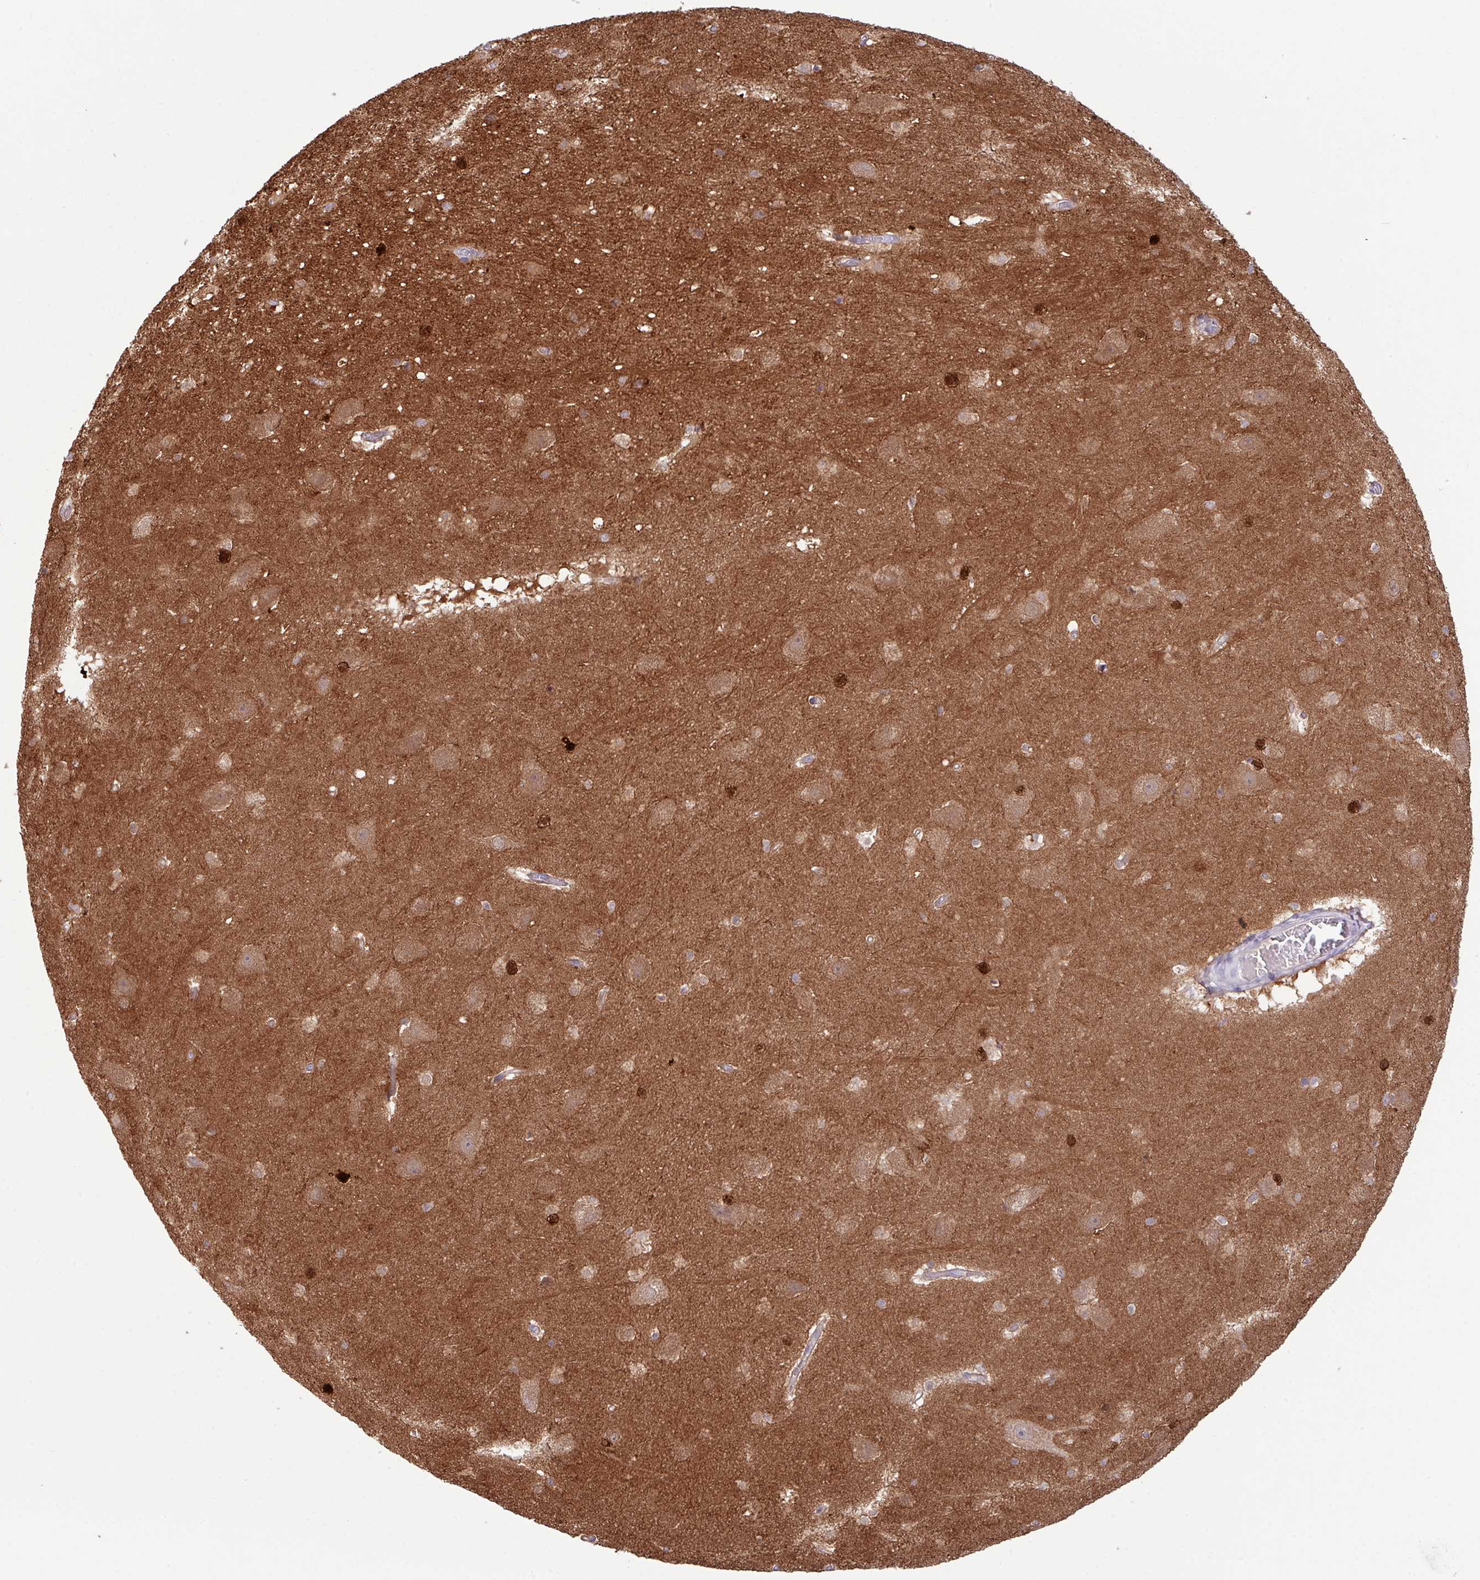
{"staining": {"intensity": "strong", "quantity": "<25%", "location": "cytoplasmic/membranous,nuclear"}, "tissue": "hippocampus", "cell_type": "Glial cells", "image_type": "normal", "snomed": [{"axis": "morphology", "description": "Normal tissue, NOS"}, {"axis": "topography", "description": "Hippocampus"}], "caption": "IHC staining of benign hippocampus, which displays medium levels of strong cytoplasmic/membranous,nuclear staining in approximately <25% of glial cells indicating strong cytoplasmic/membranous,nuclear protein expression. The staining was performed using DAB (3,3'-diaminobenzidine) (brown) for protein detection and nuclei were counterstained in hematoxylin (blue).", "gene": "KIRREL3", "patient": {"sex": "male", "age": 37}}